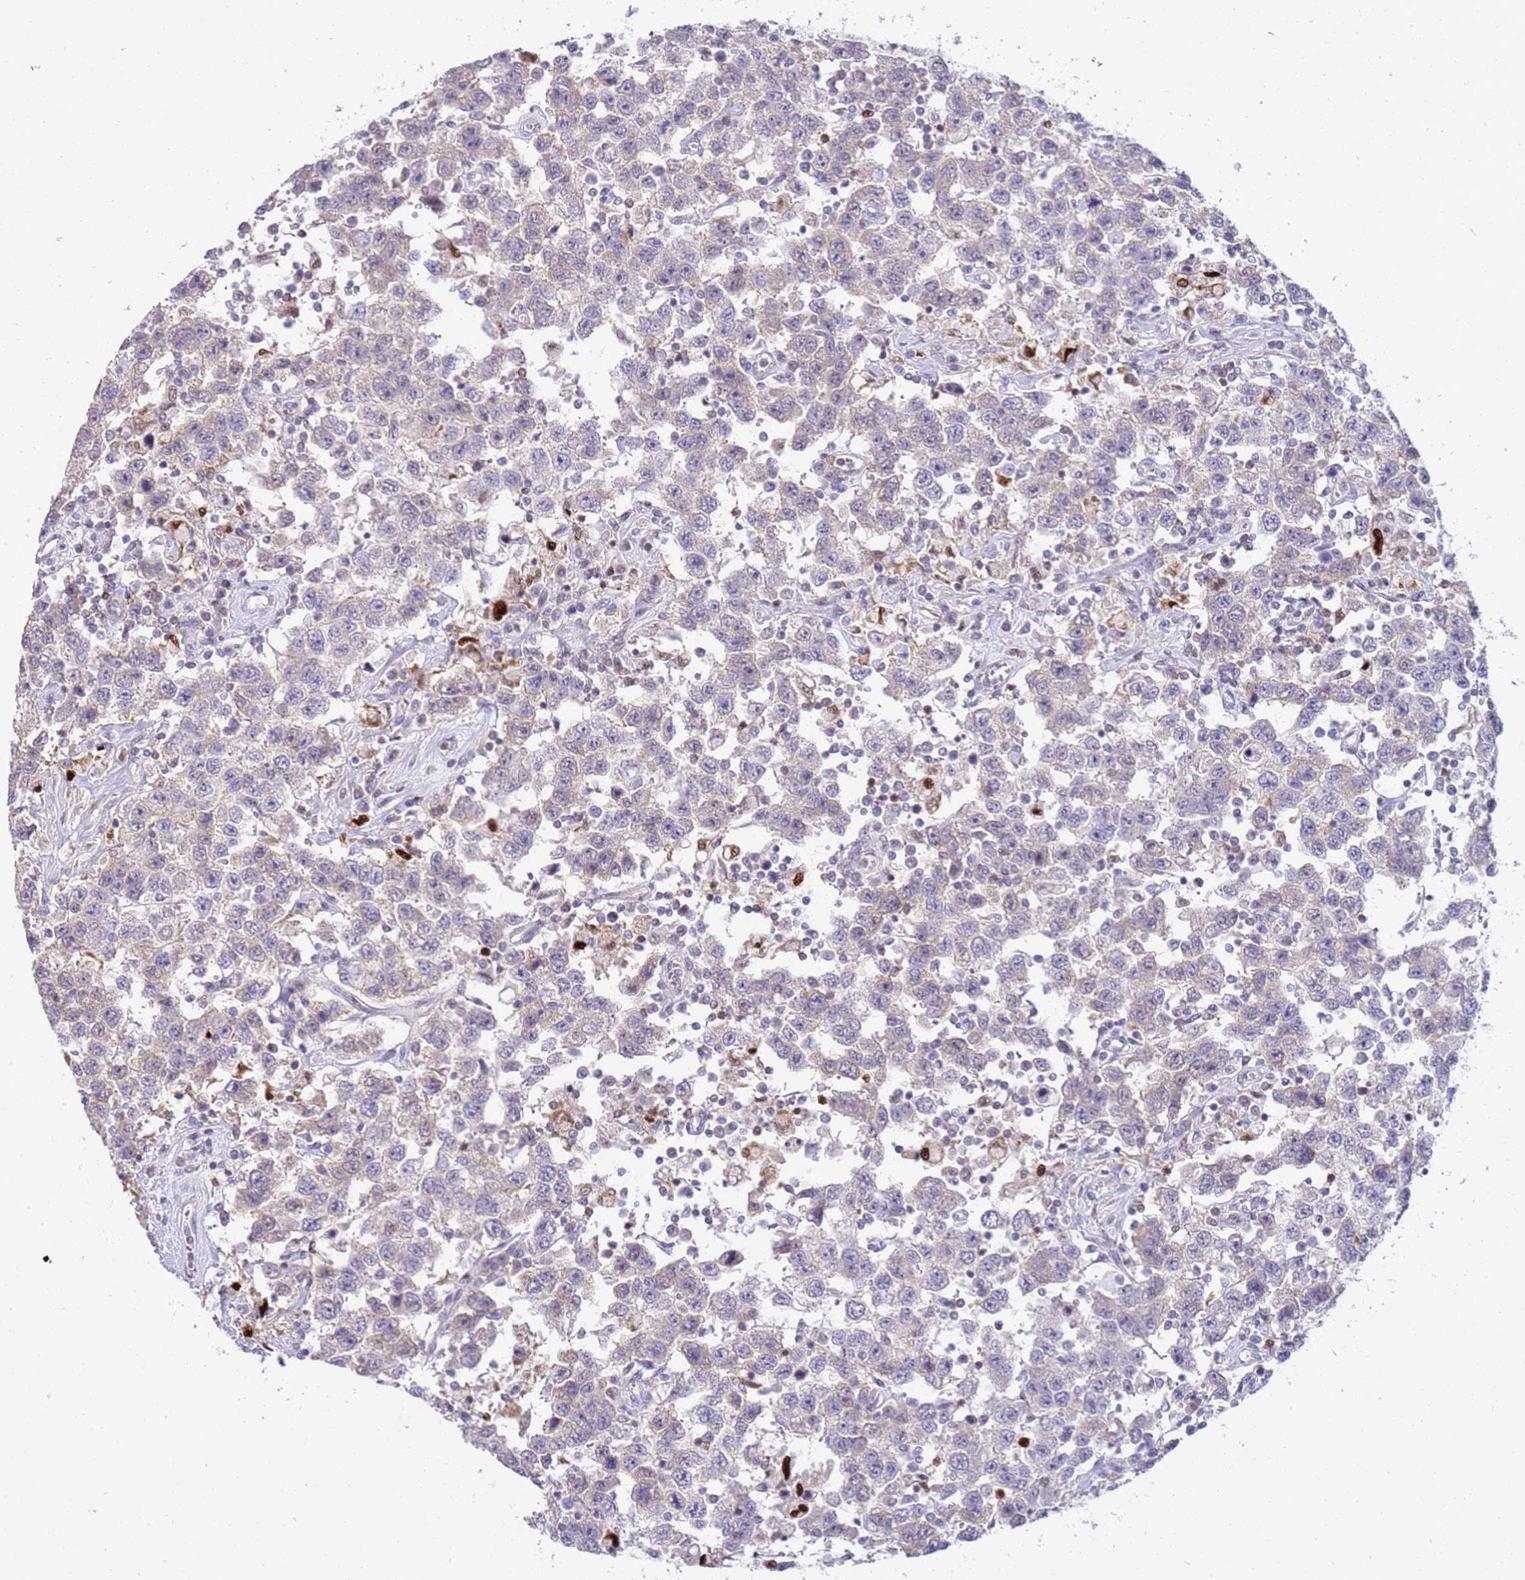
{"staining": {"intensity": "weak", "quantity": "<25%", "location": "cytoplasmic/membranous"}, "tissue": "testis cancer", "cell_type": "Tumor cells", "image_type": "cancer", "snomed": [{"axis": "morphology", "description": "Seminoma, NOS"}, {"axis": "topography", "description": "Testis"}], "caption": "High power microscopy micrograph of an immunohistochemistry (IHC) micrograph of testis cancer (seminoma), revealing no significant staining in tumor cells.", "gene": "STK25", "patient": {"sex": "male", "age": 41}}